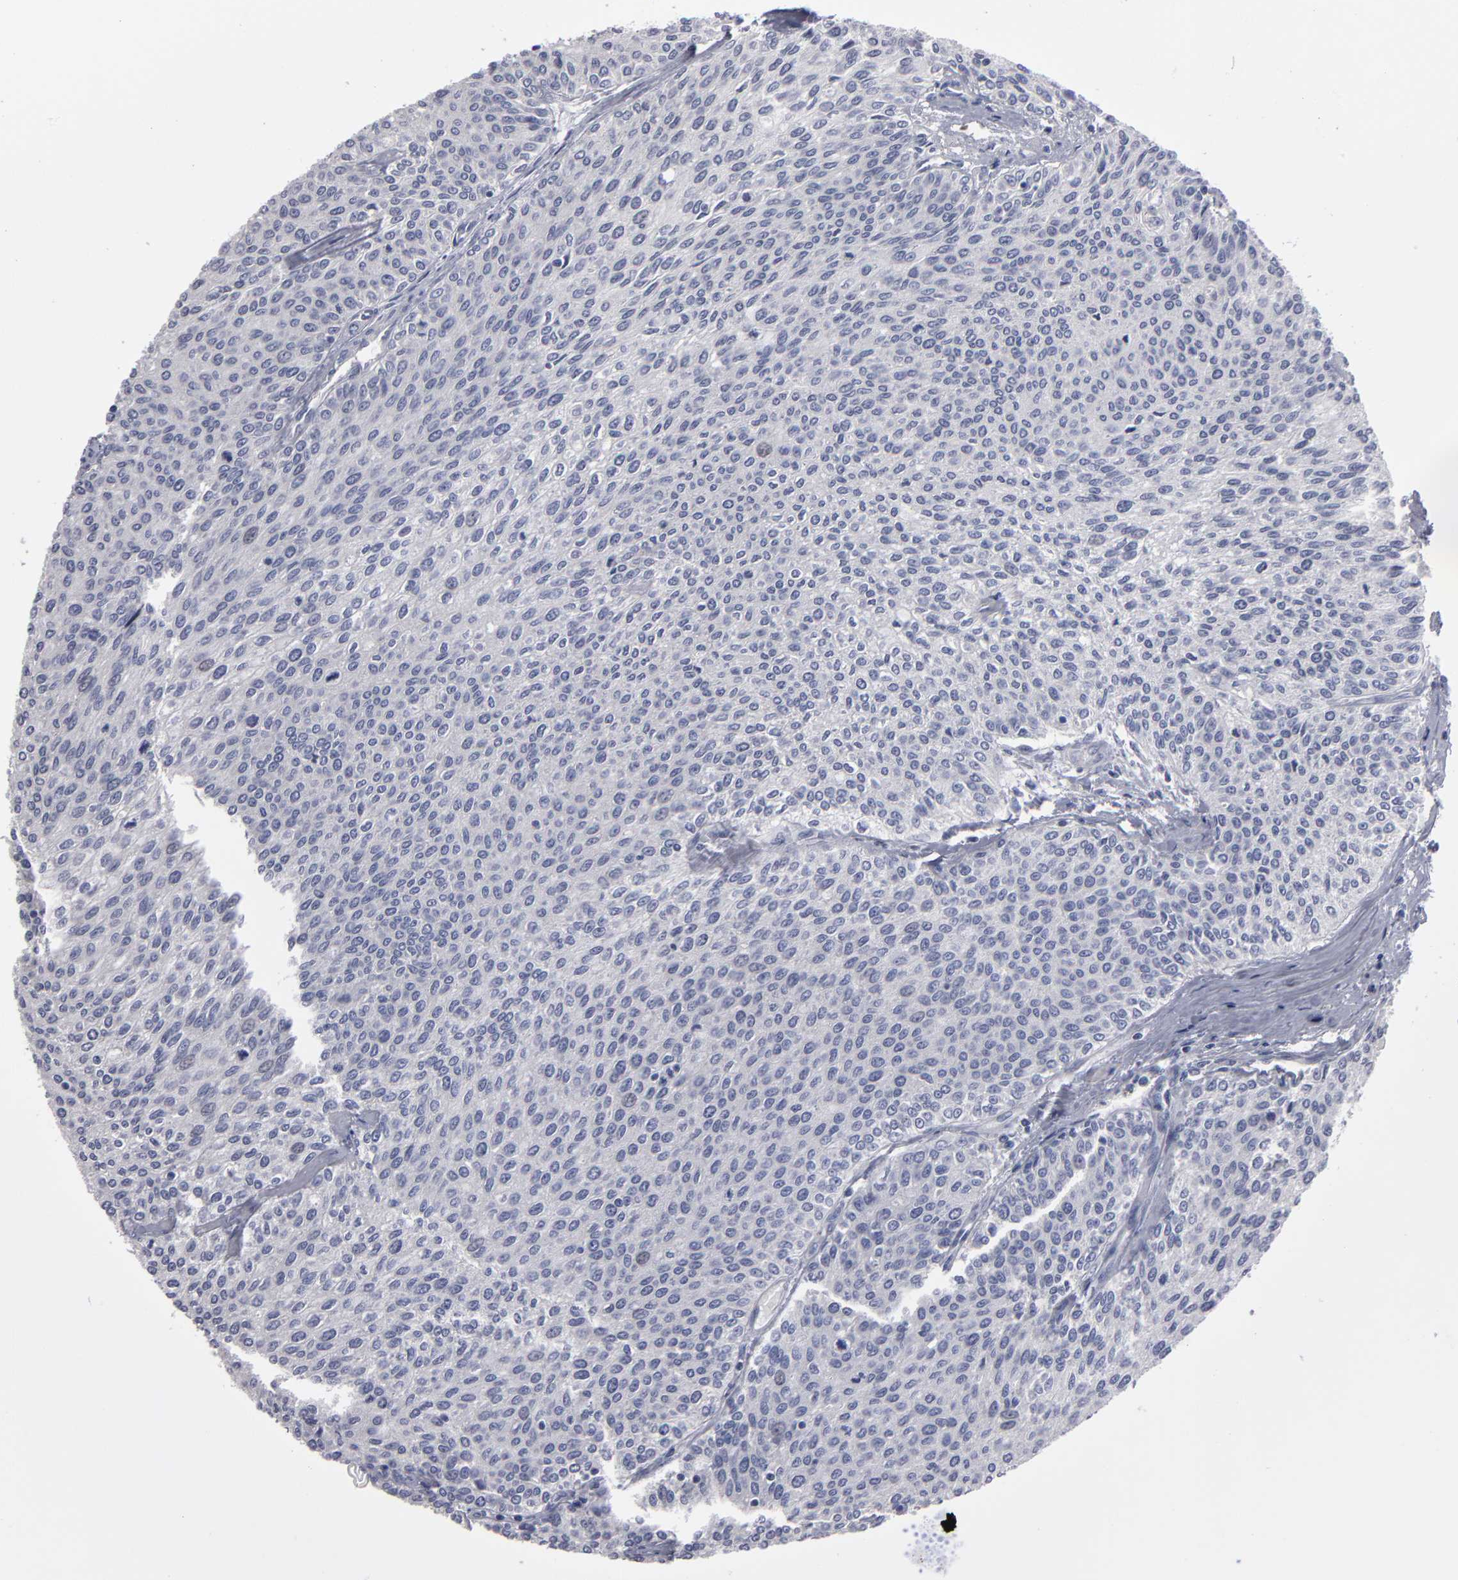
{"staining": {"intensity": "weak", "quantity": "<25%", "location": "nuclear"}, "tissue": "urothelial cancer", "cell_type": "Tumor cells", "image_type": "cancer", "snomed": [{"axis": "morphology", "description": "Urothelial carcinoma, Low grade"}, {"axis": "topography", "description": "Urinary bladder"}], "caption": "The histopathology image displays no significant staining in tumor cells of urothelial cancer.", "gene": "CCDC80", "patient": {"sex": "female", "age": 73}}